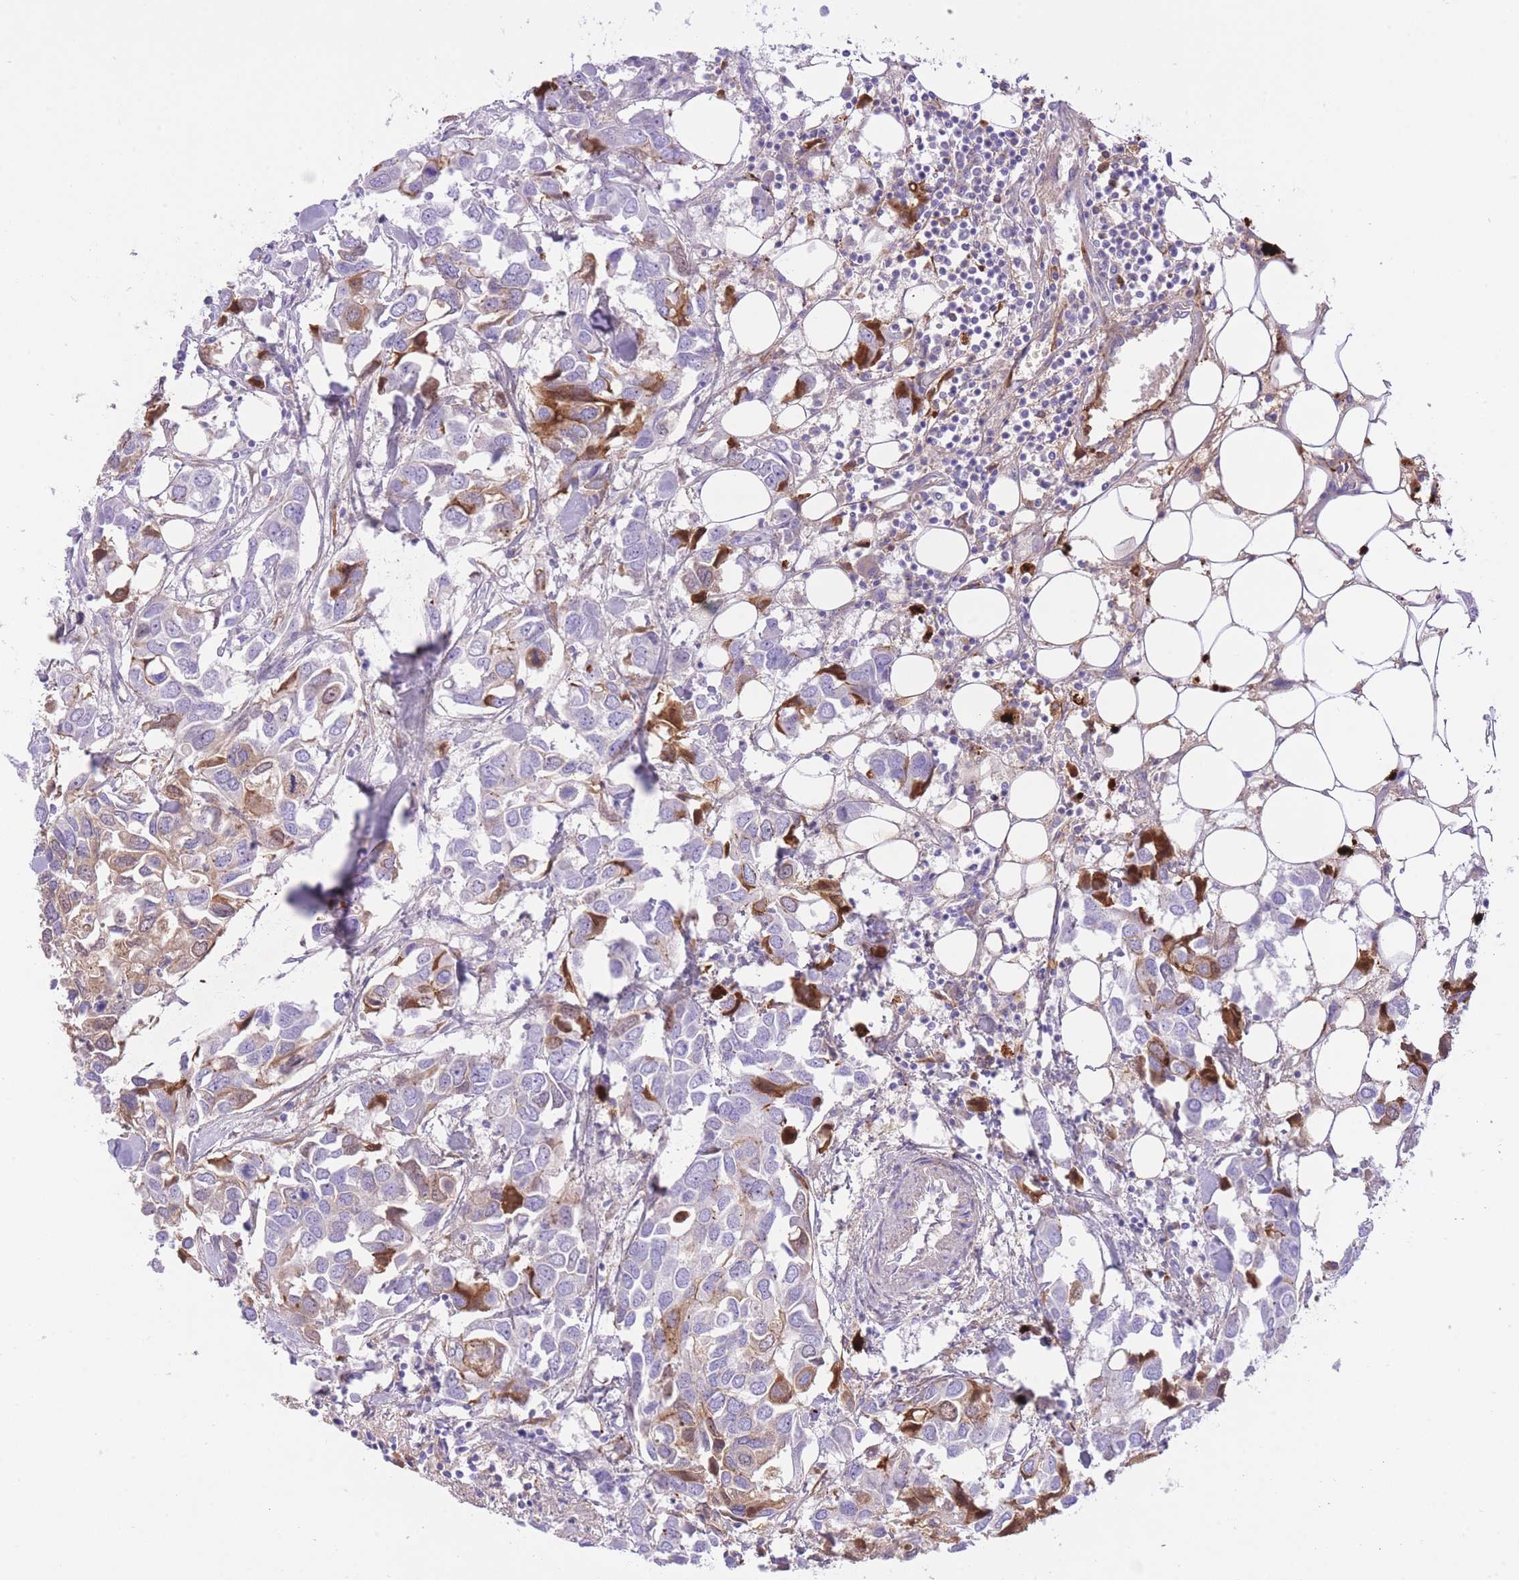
{"staining": {"intensity": "strong", "quantity": "<25%", "location": "cytoplasmic/membranous"}, "tissue": "breast cancer", "cell_type": "Tumor cells", "image_type": "cancer", "snomed": [{"axis": "morphology", "description": "Duct carcinoma"}, {"axis": "topography", "description": "Breast"}], "caption": "Protein expression analysis of breast cancer exhibits strong cytoplasmic/membranous staining in approximately <25% of tumor cells. Using DAB (brown) and hematoxylin (blue) stains, captured at high magnification using brightfield microscopy.", "gene": "HRG", "patient": {"sex": "female", "age": 83}}